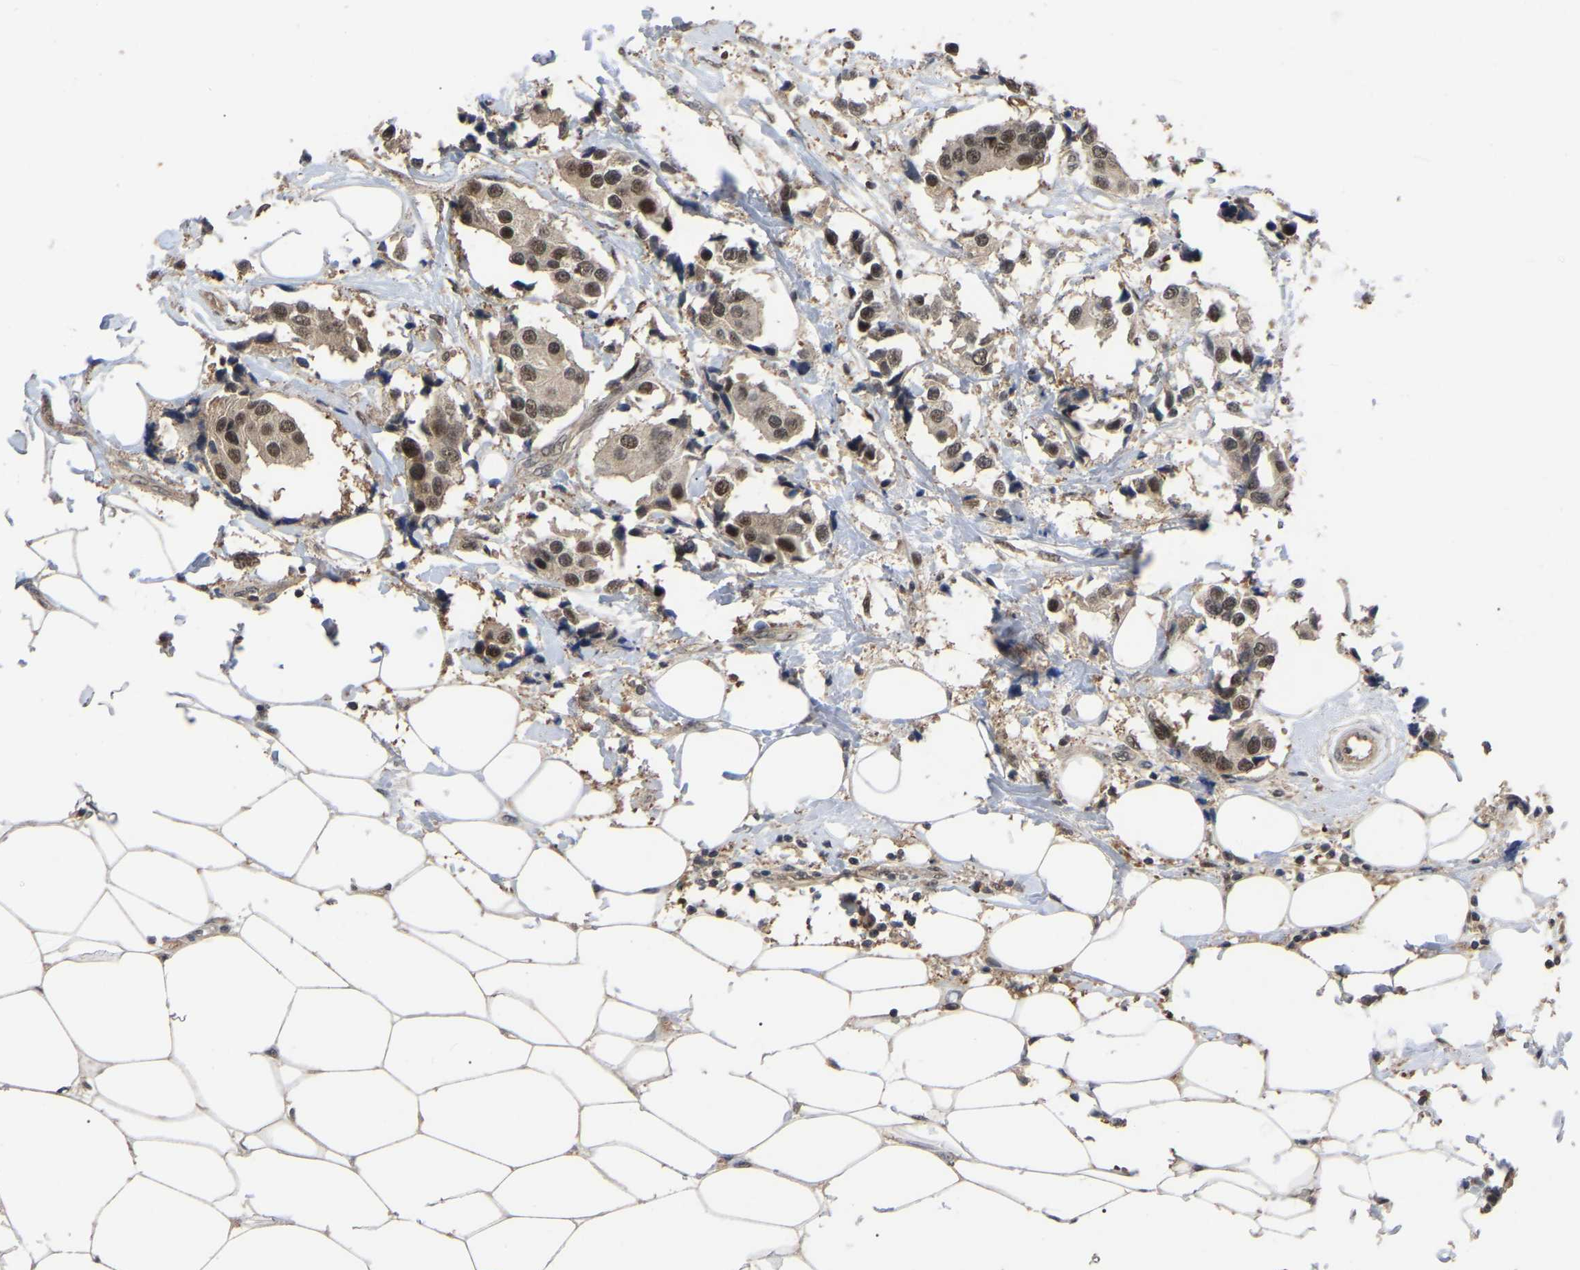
{"staining": {"intensity": "moderate", "quantity": ">75%", "location": "cytoplasmic/membranous,nuclear"}, "tissue": "breast cancer", "cell_type": "Tumor cells", "image_type": "cancer", "snomed": [{"axis": "morphology", "description": "Normal tissue, NOS"}, {"axis": "morphology", "description": "Duct carcinoma"}, {"axis": "topography", "description": "Breast"}], "caption": "Immunohistochemistry staining of infiltrating ductal carcinoma (breast), which exhibits medium levels of moderate cytoplasmic/membranous and nuclear positivity in approximately >75% of tumor cells indicating moderate cytoplasmic/membranous and nuclear protein expression. The staining was performed using DAB (brown) for protein detection and nuclei were counterstained in hematoxylin (blue).", "gene": "JAZF1", "patient": {"sex": "female", "age": 39}}